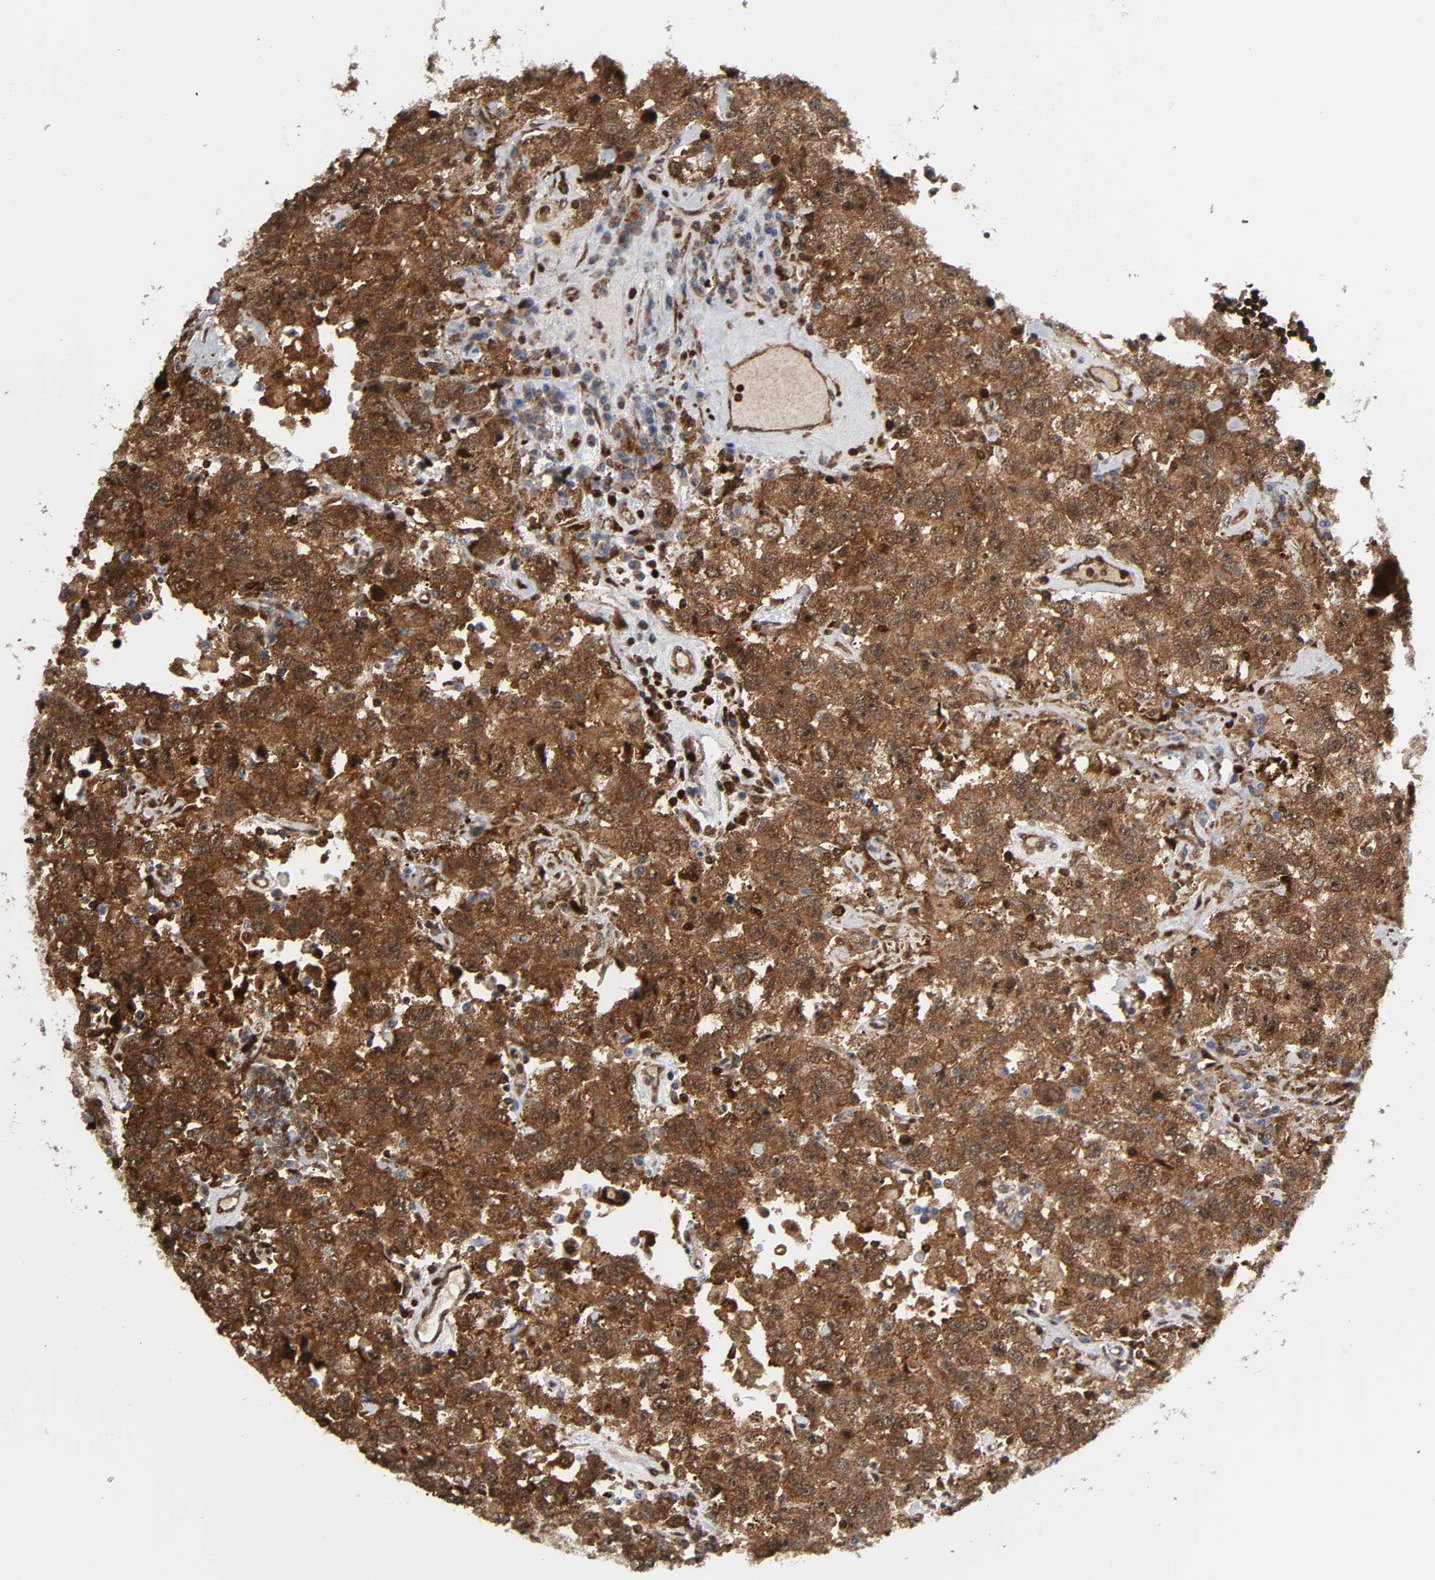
{"staining": {"intensity": "strong", "quantity": ">75%", "location": "cytoplasmic/membranous"}, "tissue": "testis cancer", "cell_type": "Tumor cells", "image_type": "cancer", "snomed": [{"axis": "morphology", "description": "Seminoma, NOS"}, {"axis": "topography", "description": "Testis"}], "caption": "Immunohistochemistry micrograph of seminoma (testis) stained for a protein (brown), which exhibits high levels of strong cytoplasmic/membranous staining in approximately >75% of tumor cells.", "gene": "MAPK1", "patient": {"sex": "male", "age": 41}}